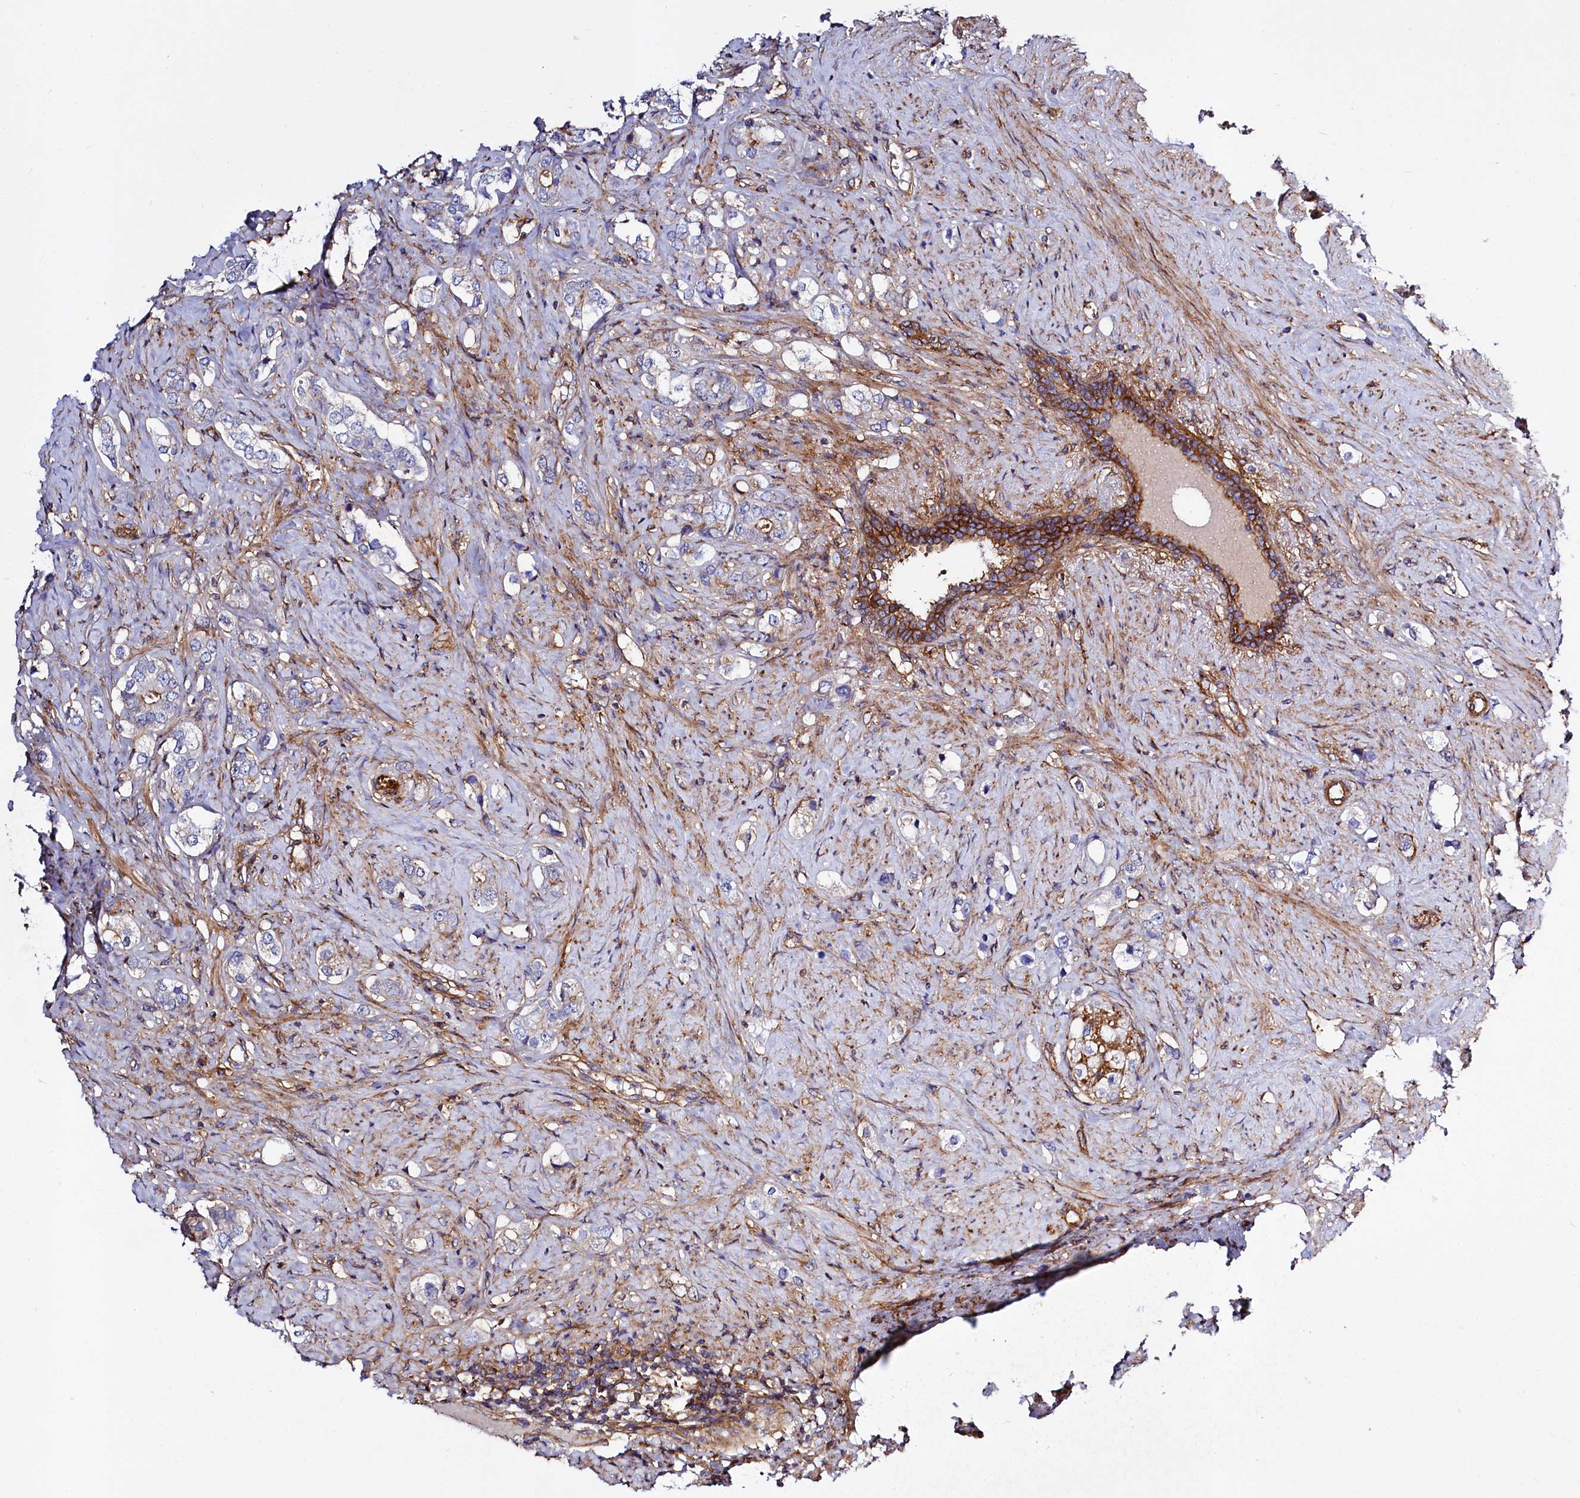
{"staining": {"intensity": "negative", "quantity": "none", "location": "none"}, "tissue": "prostate cancer", "cell_type": "Tumor cells", "image_type": "cancer", "snomed": [{"axis": "morphology", "description": "Adenocarcinoma, High grade"}, {"axis": "topography", "description": "Prostate"}], "caption": "This histopathology image is of prostate adenocarcinoma (high-grade) stained with immunohistochemistry to label a protein in brown with the nuclei are counter-stained blue. There is no positivity in tumor cells. (Stains: DAB (3,3'-diaminobenzidine) IHC with hematoxylin counter stain, Microscopy: brightfield microscopy at high magnification).", "gene": "ANO6", "patient": {"sex": "male", "age": 63}}